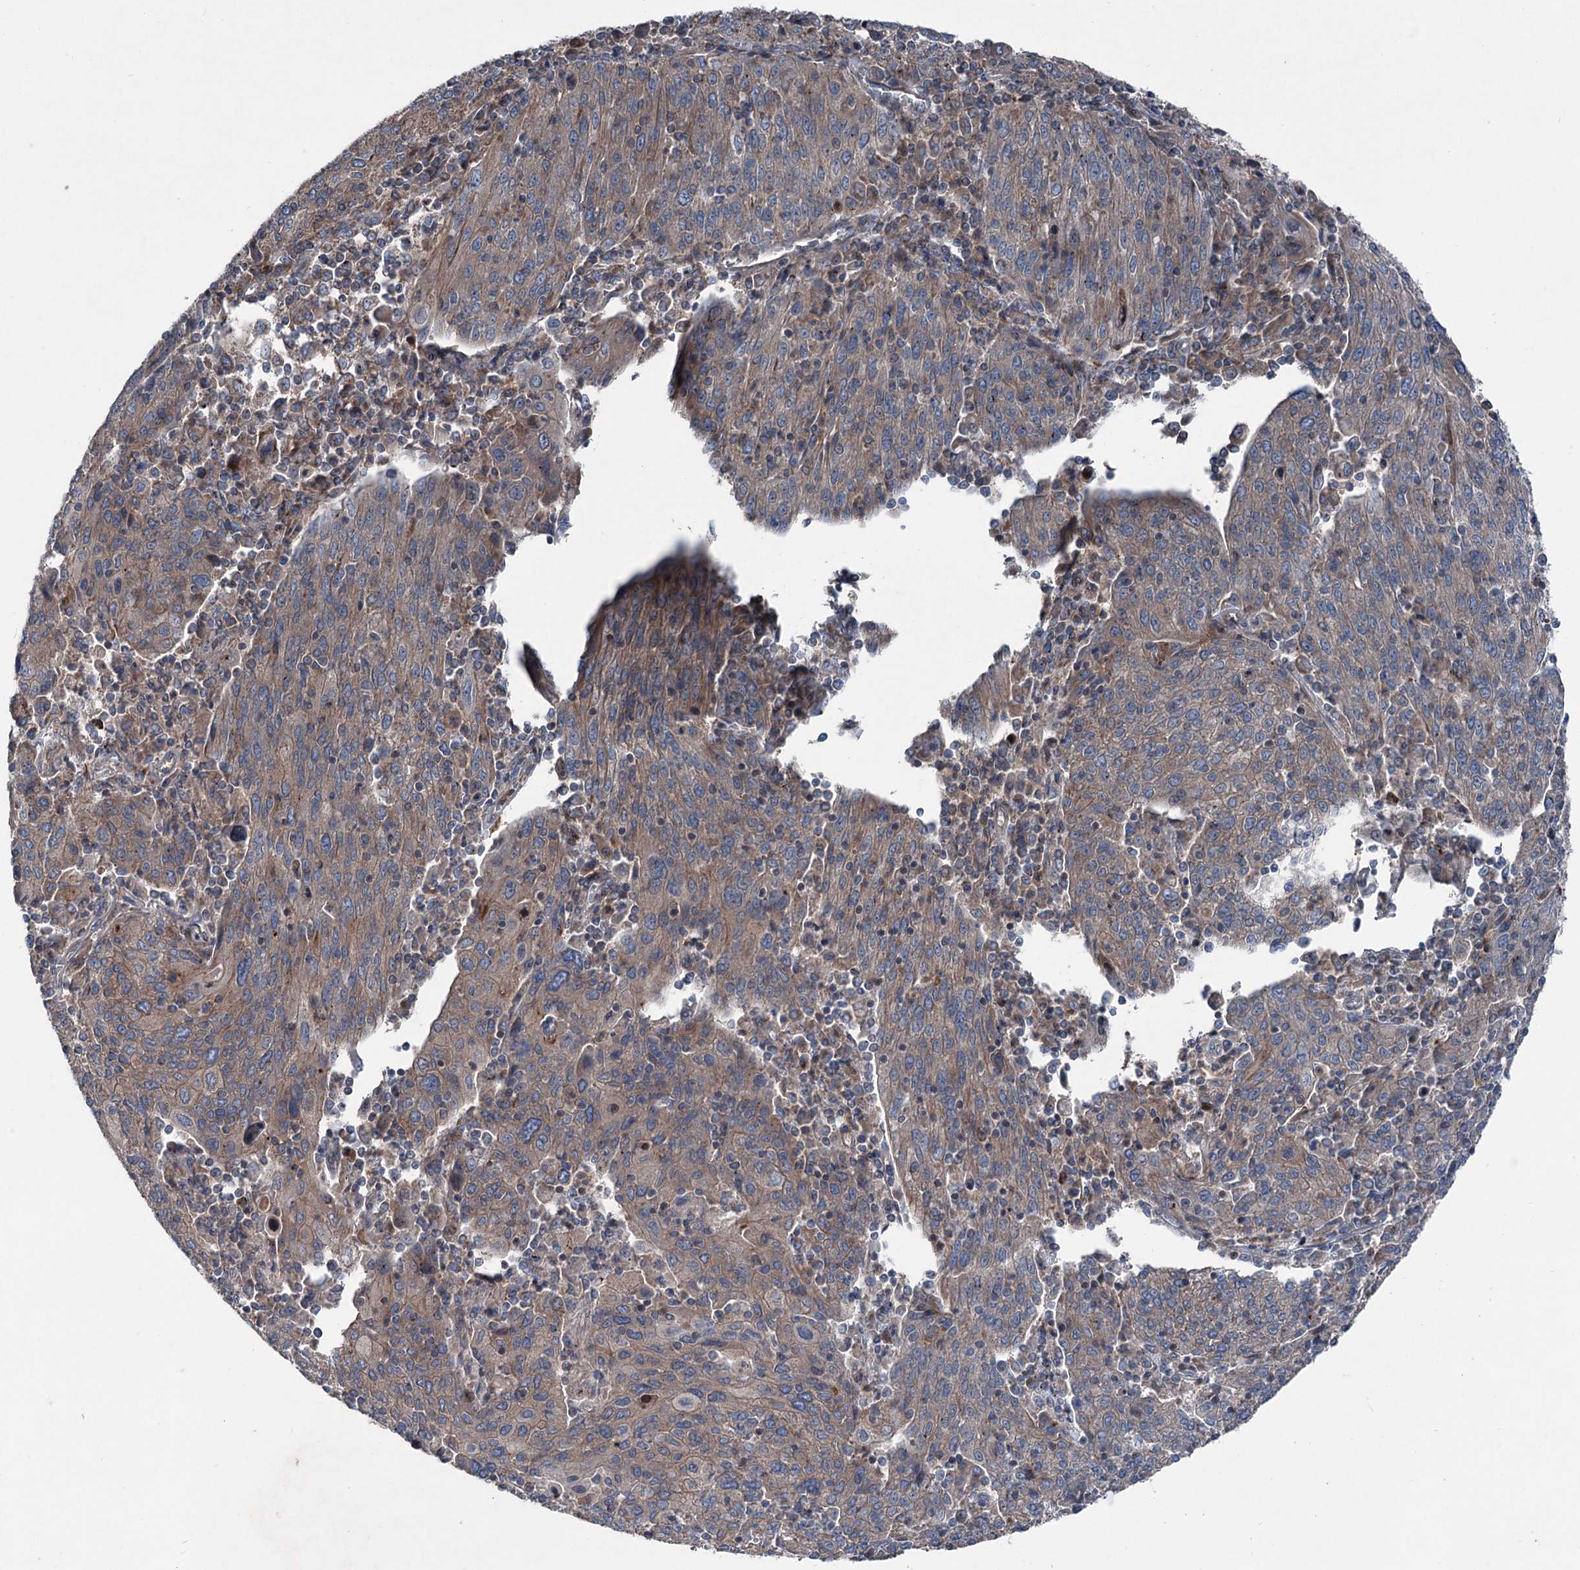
{"staining": {"intensity": "weak", "quantity": "25%-75%", "location": "cytoplasmic/membranous"}, "tissue": "cervical cancer", "cell_type": "Tumor cells", "image_type": "cancer", "snomed": [{"axis": "morphology", "description": "Squamous cell carcinoma, NOS"}, {"axis": "topography", "description": "Cervix"}], "caption": "A photomicrograph showing weak cytoplasmic/membranous positivity in about 25%-75% of tumor cells in squamous cell carcinoma (cervical), as visualized by brown immunohistochemical staining.", "gene": "RUFY1", "patient": {"sex": "female", "age": 67}}